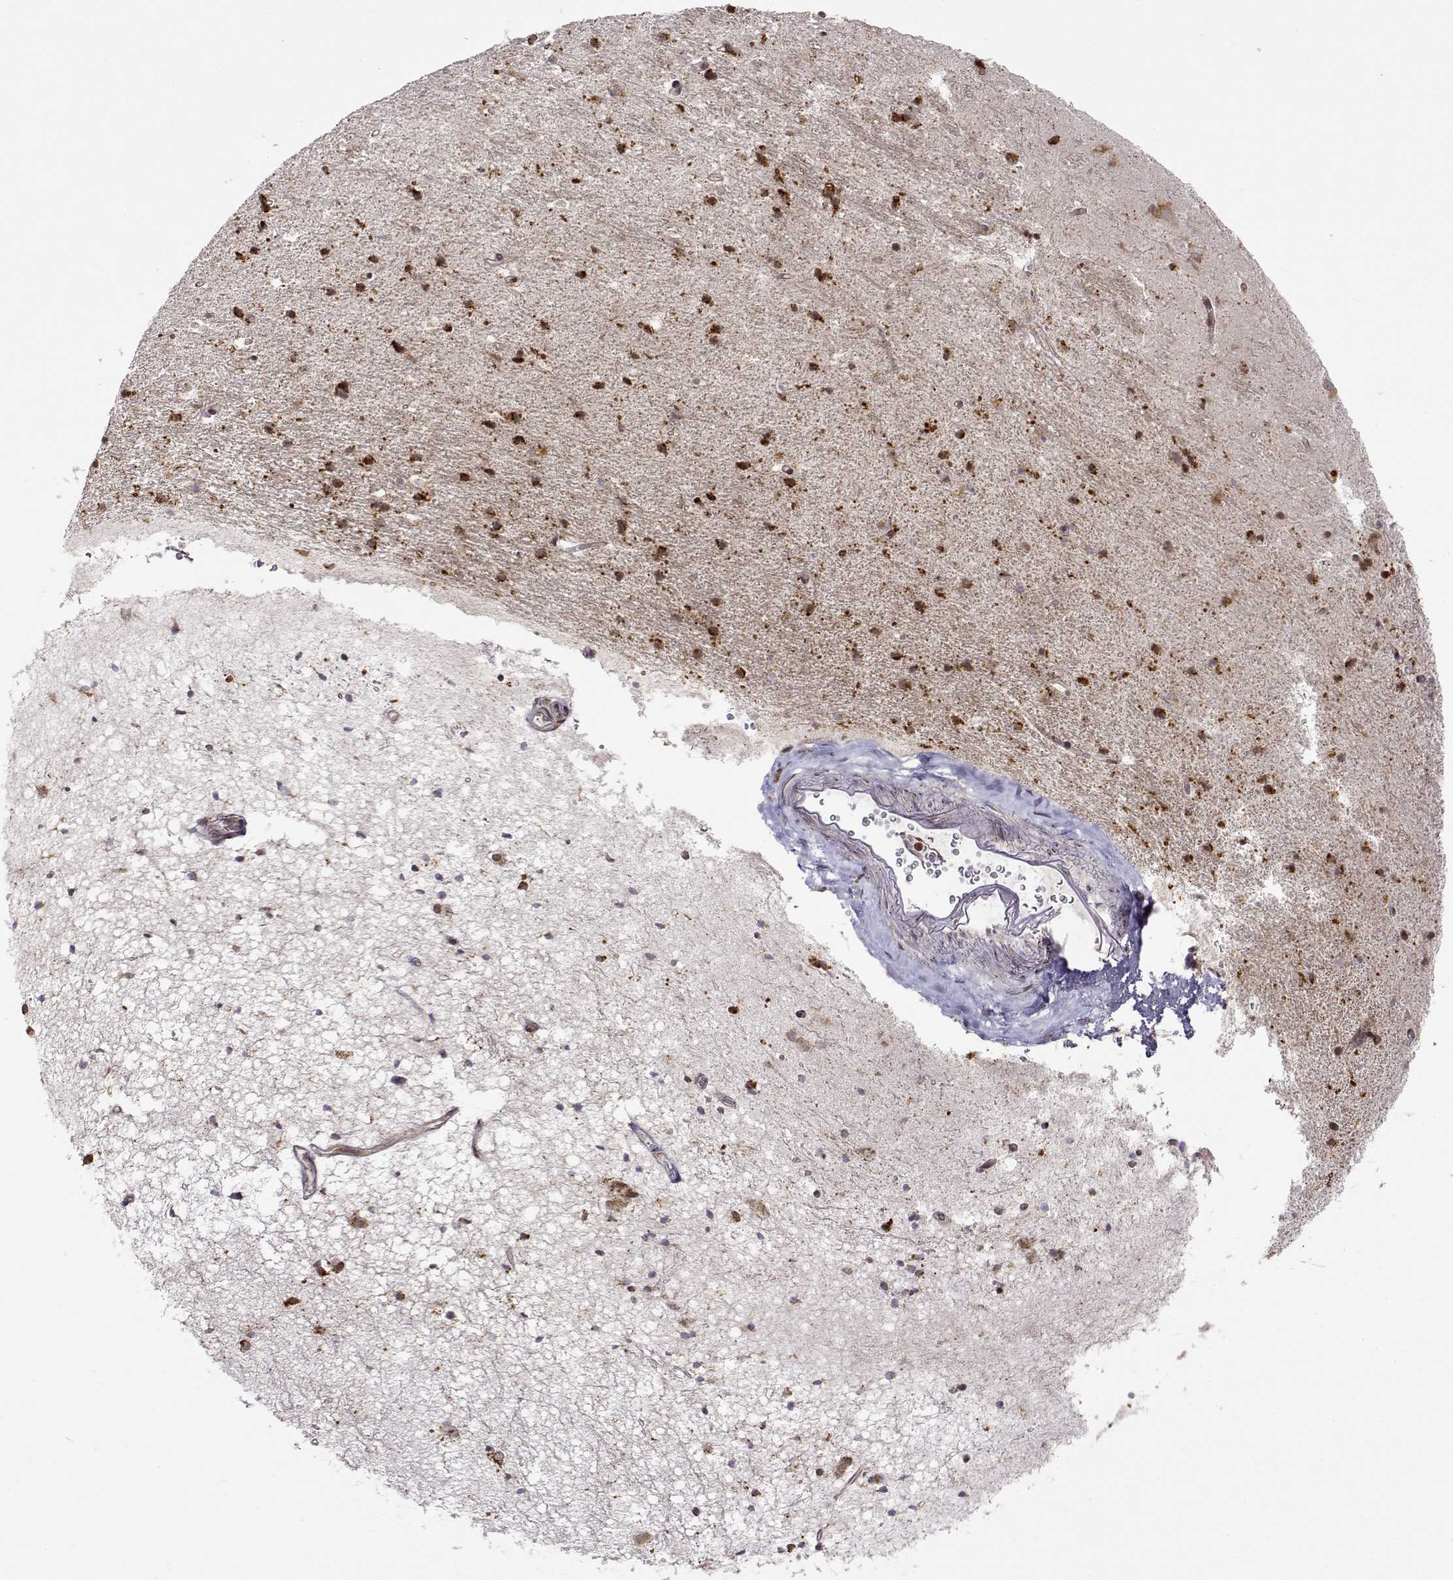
{"staining": {"intensity": "moderate", "quantity": "<25%", "location": "cytoplasmic/membranous"}, "tissue": "hippocampus", "cell_type": "Glial cells", "image_type": "normal", "snomed": [{"axis": "morphology", "description": "Normal tissue, NOS"}, {"axis": "topography", "description": "Hippocampus"}], "caption": "Unremarkable hippocampus displays moderate cytoplasmic/membranous staining in about <25% of glial cells.", "gene": "RNF13", "patient": {"sex": "male", "age": 44}}